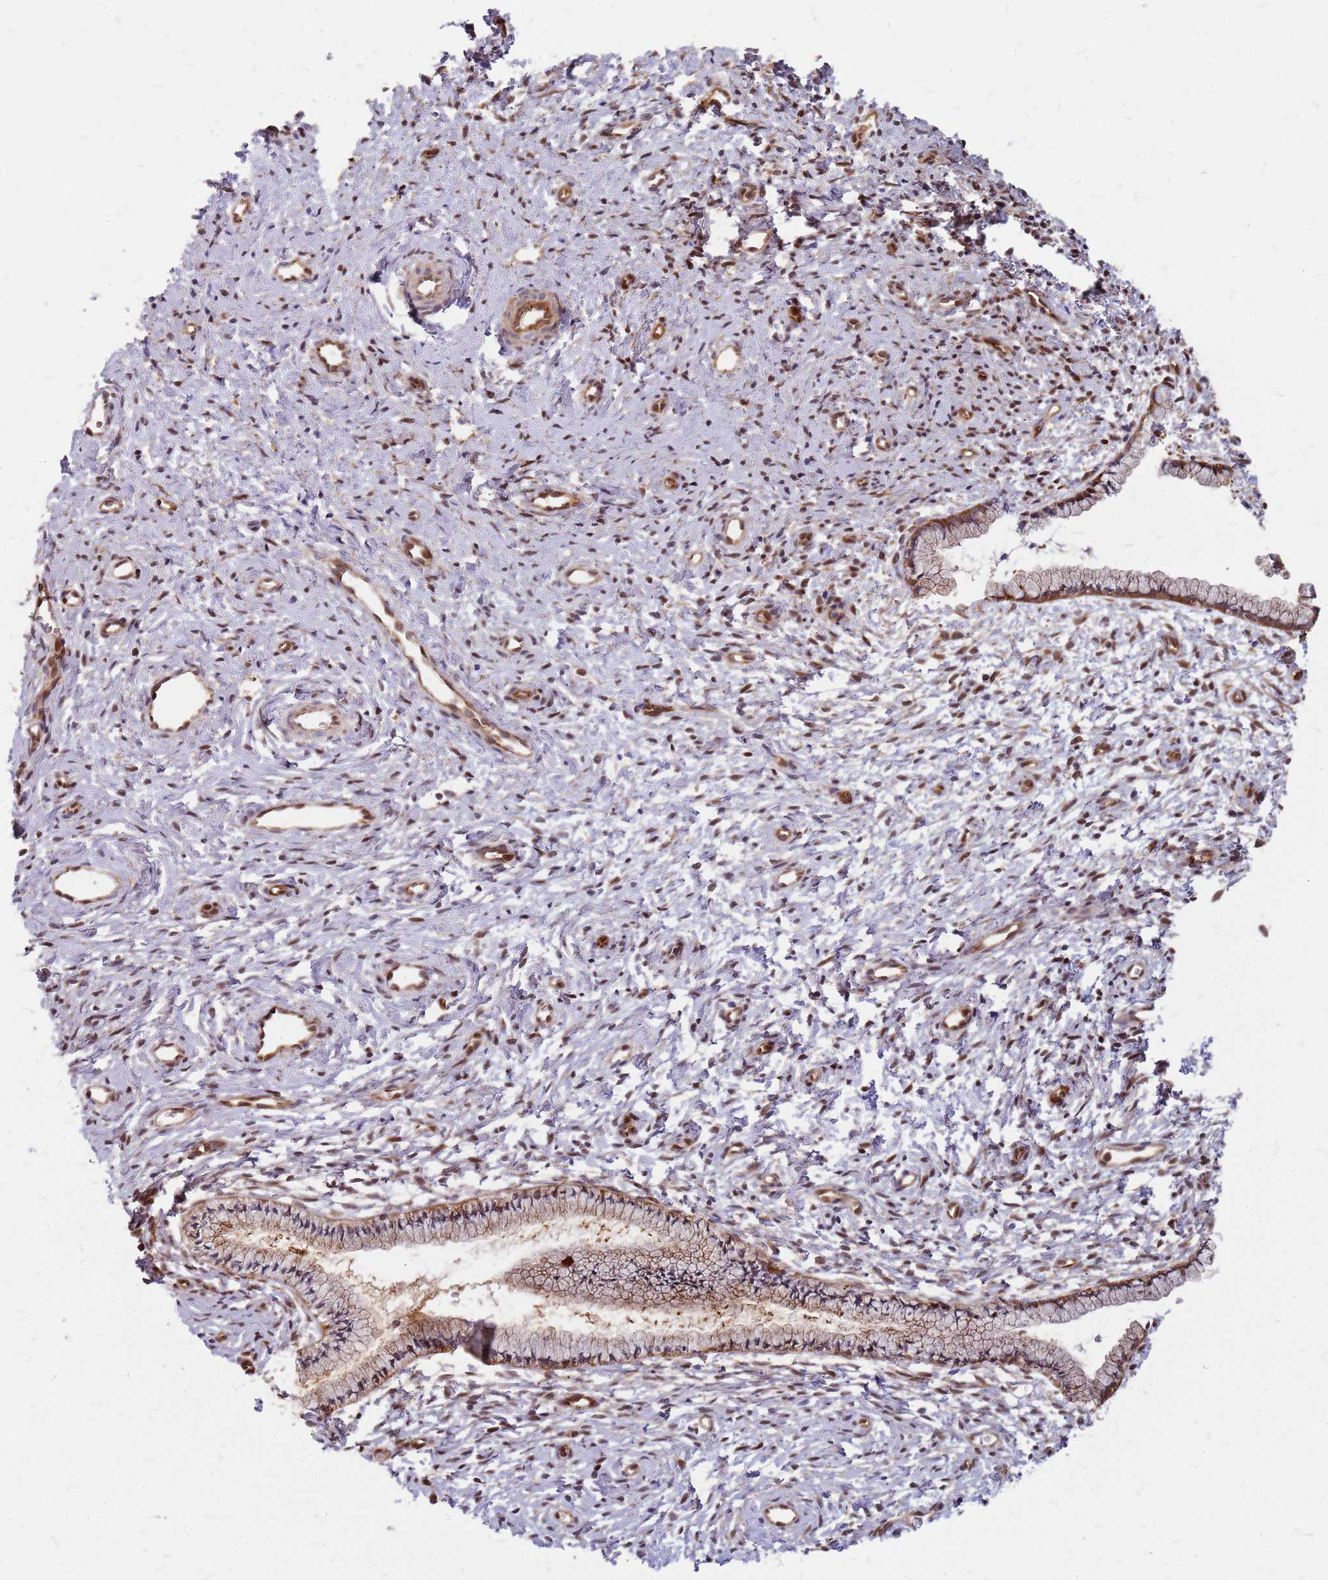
{"staining": {"intensity": "moderate", "quantity": ">75%", "location": "cytoplasmic/membranous"}, "tissue": "cervix", "cell_type": "Glandular cells", "image_type": "normal", "snomed": [{"axis": "morphology", "description": "Normal tissue, NOS"}, {"axis": "topography", "description": "Cervix"}], "caption": "Cervix stained with immunohistochemistry (IHC) exhibits moderate cytoplasmic/membranous expression in approximately >75% of glandular cells. The protein of interest is shown in brown color, while the nuclei are stained blue.", "gene": "HDX", "patient": {"sex": "female", "age": 57}}